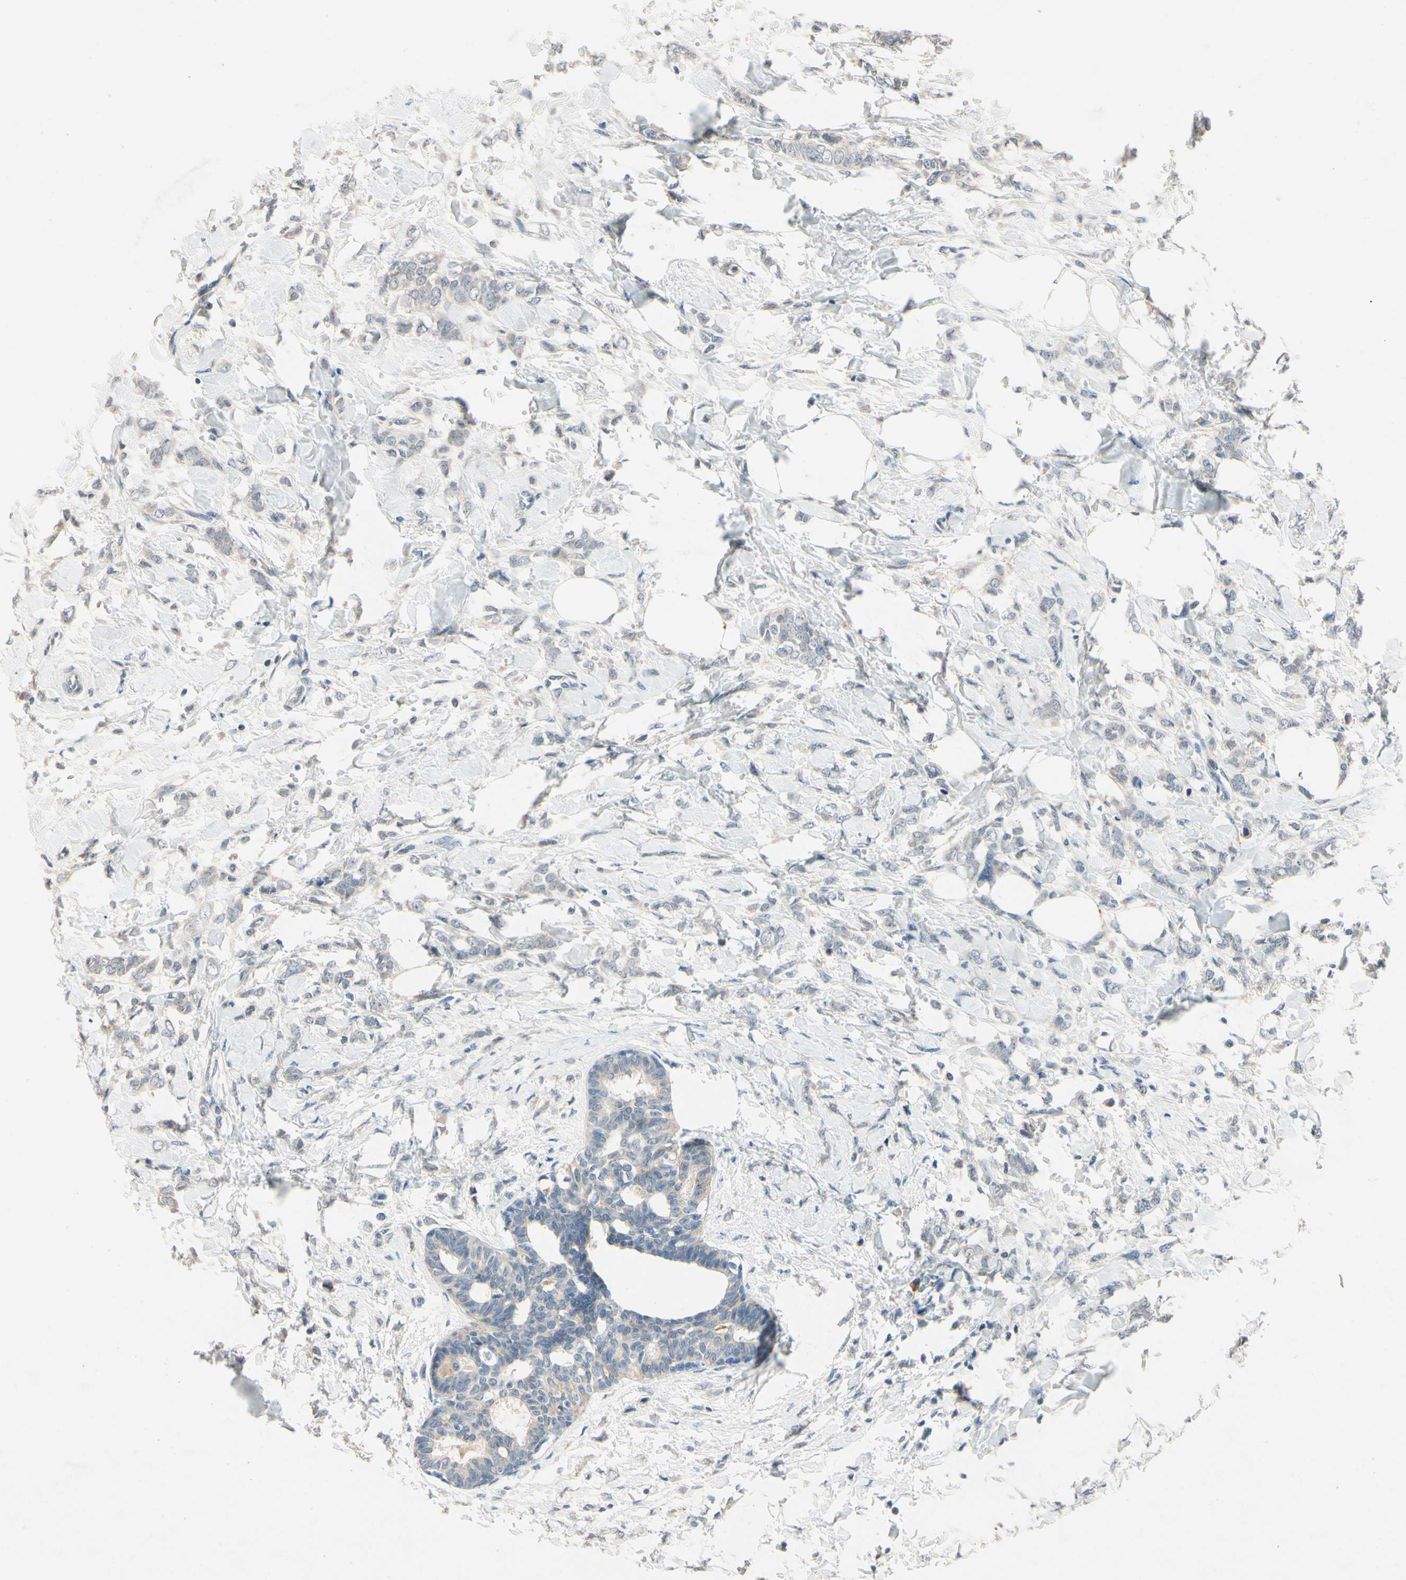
{"staining": {"intensity": "weak", "quantity": "<25%", "location": "cytoplasmic/membranous"}, "tissue": "breast cancer", "cell_type": "Tumor cells", "image_type": "cancer", "snomed": [{"axis": "morphology", "description": "Lobular carcinoma, in situ"}, {"axis": "morphology", "description": "Lobular carcinoma"}, {"axis": "topography", "description": "Breast"}], "caption": "The immunohistochemistry (IHC) image has no significant expression in tumor cells of breast cancer (lobular carcinoma) tissue.", "gene": "DPY19L3", "patient": {"sex": "female", "age": 41}}